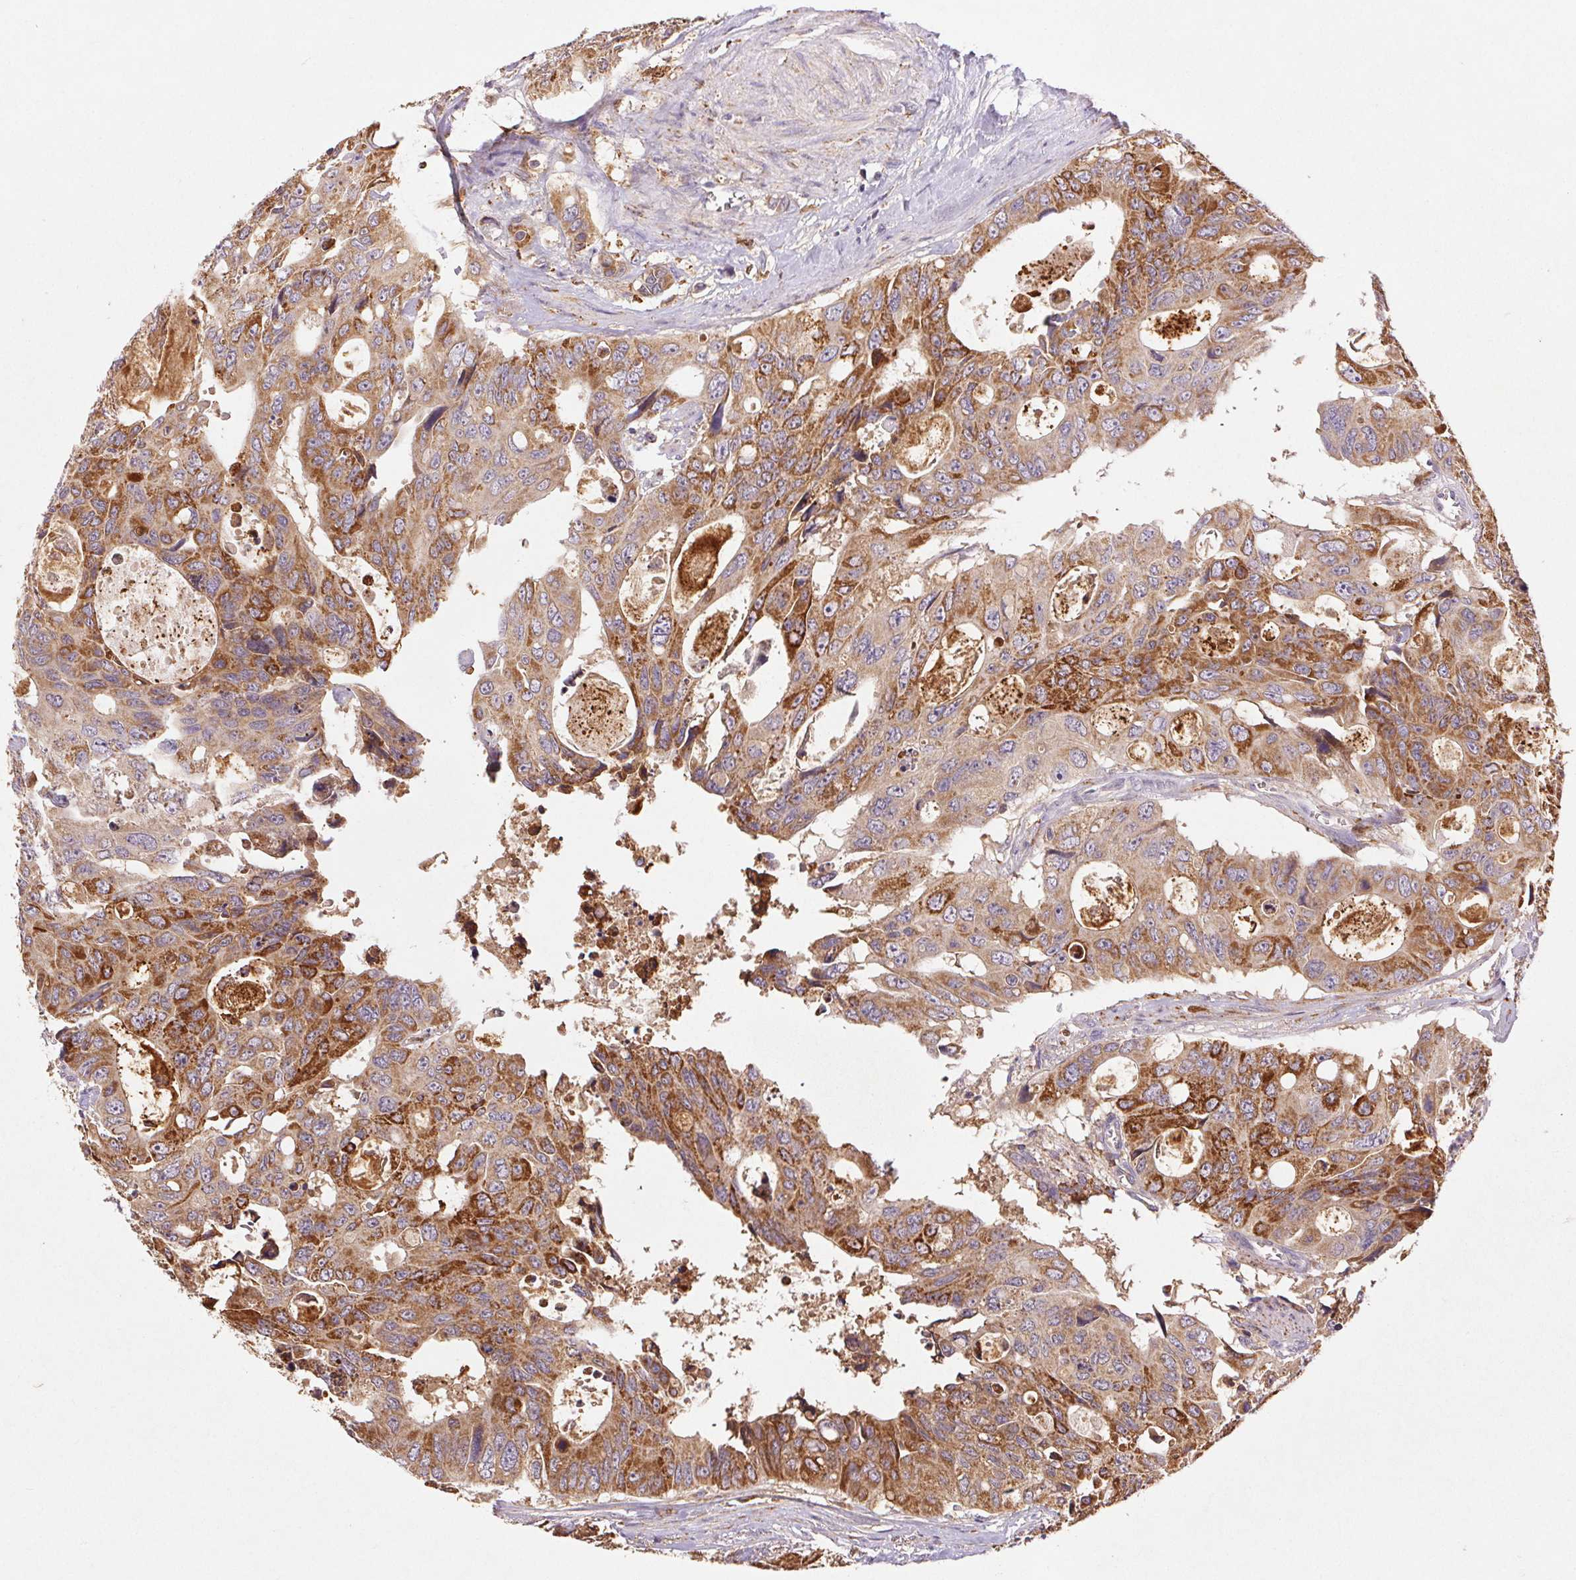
{"staining": {"intensity": "moderate", "quantity": ">75%", "location": "cytoplasmic/membranous"}, "tissue": "colorectal cancer", "cell_type": "Tumor cells", "image_type": "cancer", "snomed": [{"axis": "morphology", "description": "Adenocarcinoma, NOS"}, {"axis": "topography", "description": "Rectum"}], "caption": "Colorectal cancer (adenocarcinoma) stained for a protein (brown) shows moderate cytoplasmic/membranous positive positivity in about >75% of tumor cells.", "gene": "FNBP1L", "patient": {"sex": "male", "age": 76}}